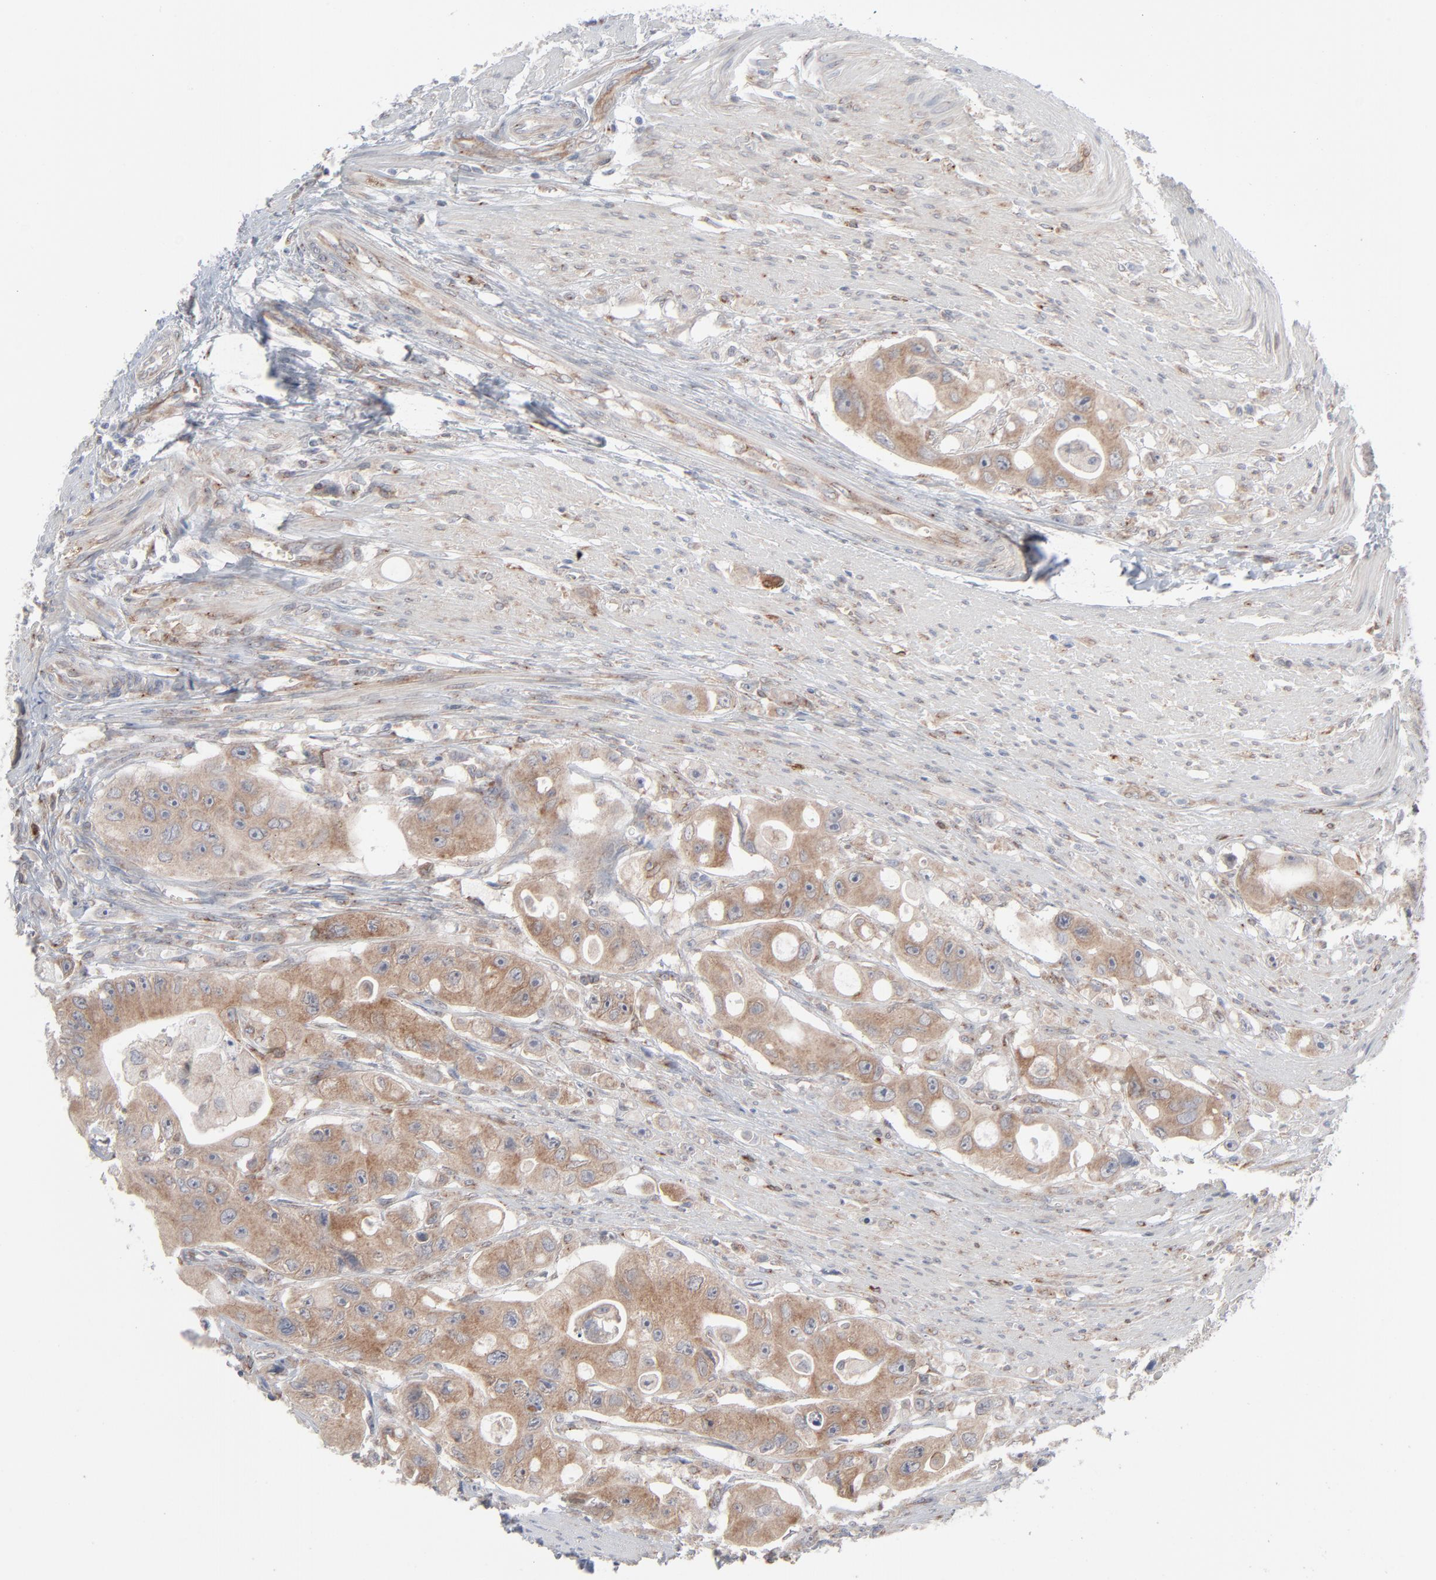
{"staining": {"intensity": "moderate", "quantity": ">75%", "location": "cytoplasmic/membranous"}, "tissue": "colorectal cancer", "cell_type": "Tumor cells", "image_type": "cancer", "snomed": [{"axis": "morphology", "description": "Adenocarcinoma, NOS"}, {"axis": "topography", "description": "Colon"}], "caption": "The photomicrograph demonstrates staining of adenocarcinoma (colorectal), revealing moderate cytoplasmic/membranous protein positivity (brown color) within tumor cells. (DAB (3,3'-diaminobenzidine) IHC, brown staining for protein, blue staining for nuclei).", "gene": "KDSR", "patient": {"sex": "female", "age": 46}}